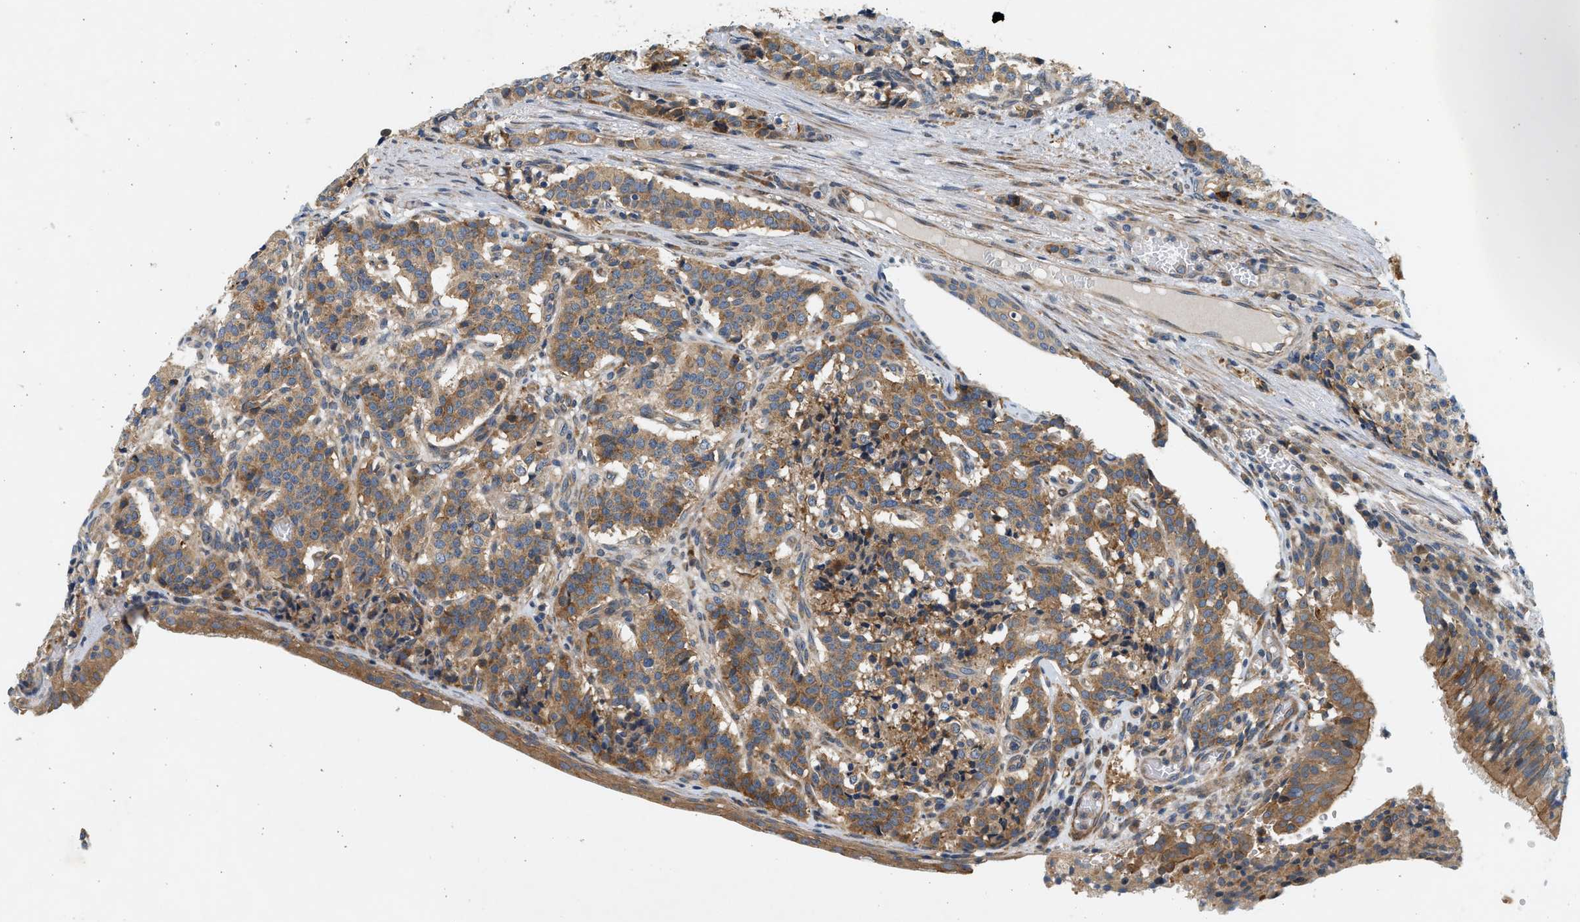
{"staining": {"intensity": "moderate", "quantity": ">75%", "location": "cytoplasmic/membranous"}, "tissue": "carcinoid", "cell_type": "Tumor cells", "image_type": "cancer", "snomed": [{"axis": "morphology", "description": "Carcinoid, malignant, NOS"}, {"axis": "topography", "description": "Lung"}], "caption": "A medium amount of moderate cytoplasmic/membranous positivity is appreciated in about >75% of tumor cells in carcinoid (malignant) tissue.", "gene": "KDELR2", "patient": {"sex": "male", "age": 30}}